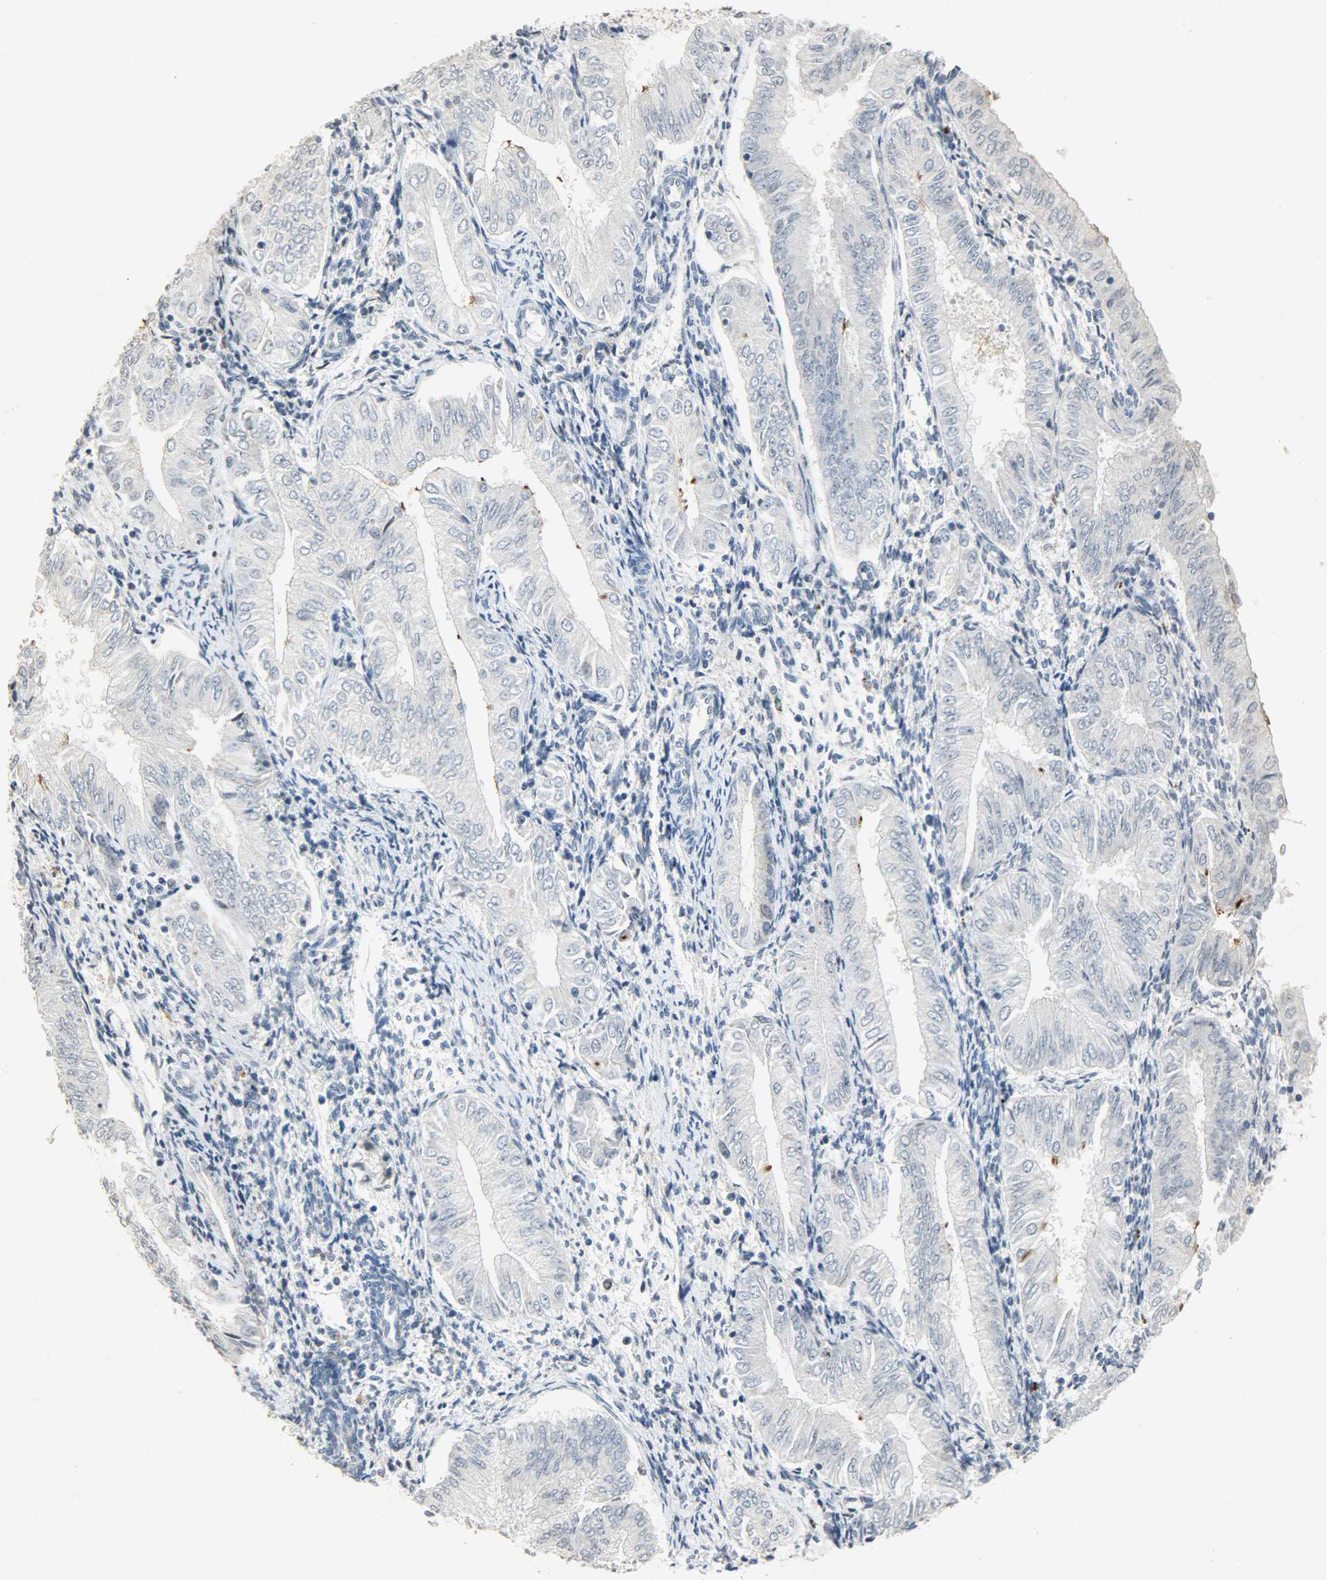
{"staining": {"intensity": "negative", "quantity": "none", "location": "none"}, "tissue": "endometrial cancer", "cell_type": "Tumor cells", "image_type": "cancer", "snomed": [{"axis": "morphology", "description": "Adenocarcinoma, NOS"}, {"axis": "topography", "description": "Endometrium"}], "caption": "IHC histopathology image of neoplastic tissue: adenocarcinoma (endometrial) stained with DAB demonstrates no significant protein expression in tumor cells. (Stains: DAB immunohistochemistry (IHC) with hematoxylin counter stain, Microscopy: brightfield microscopy at high magnification).", "gene": "DNAJB6", "patient": {"sex": "female", "age": 53}}